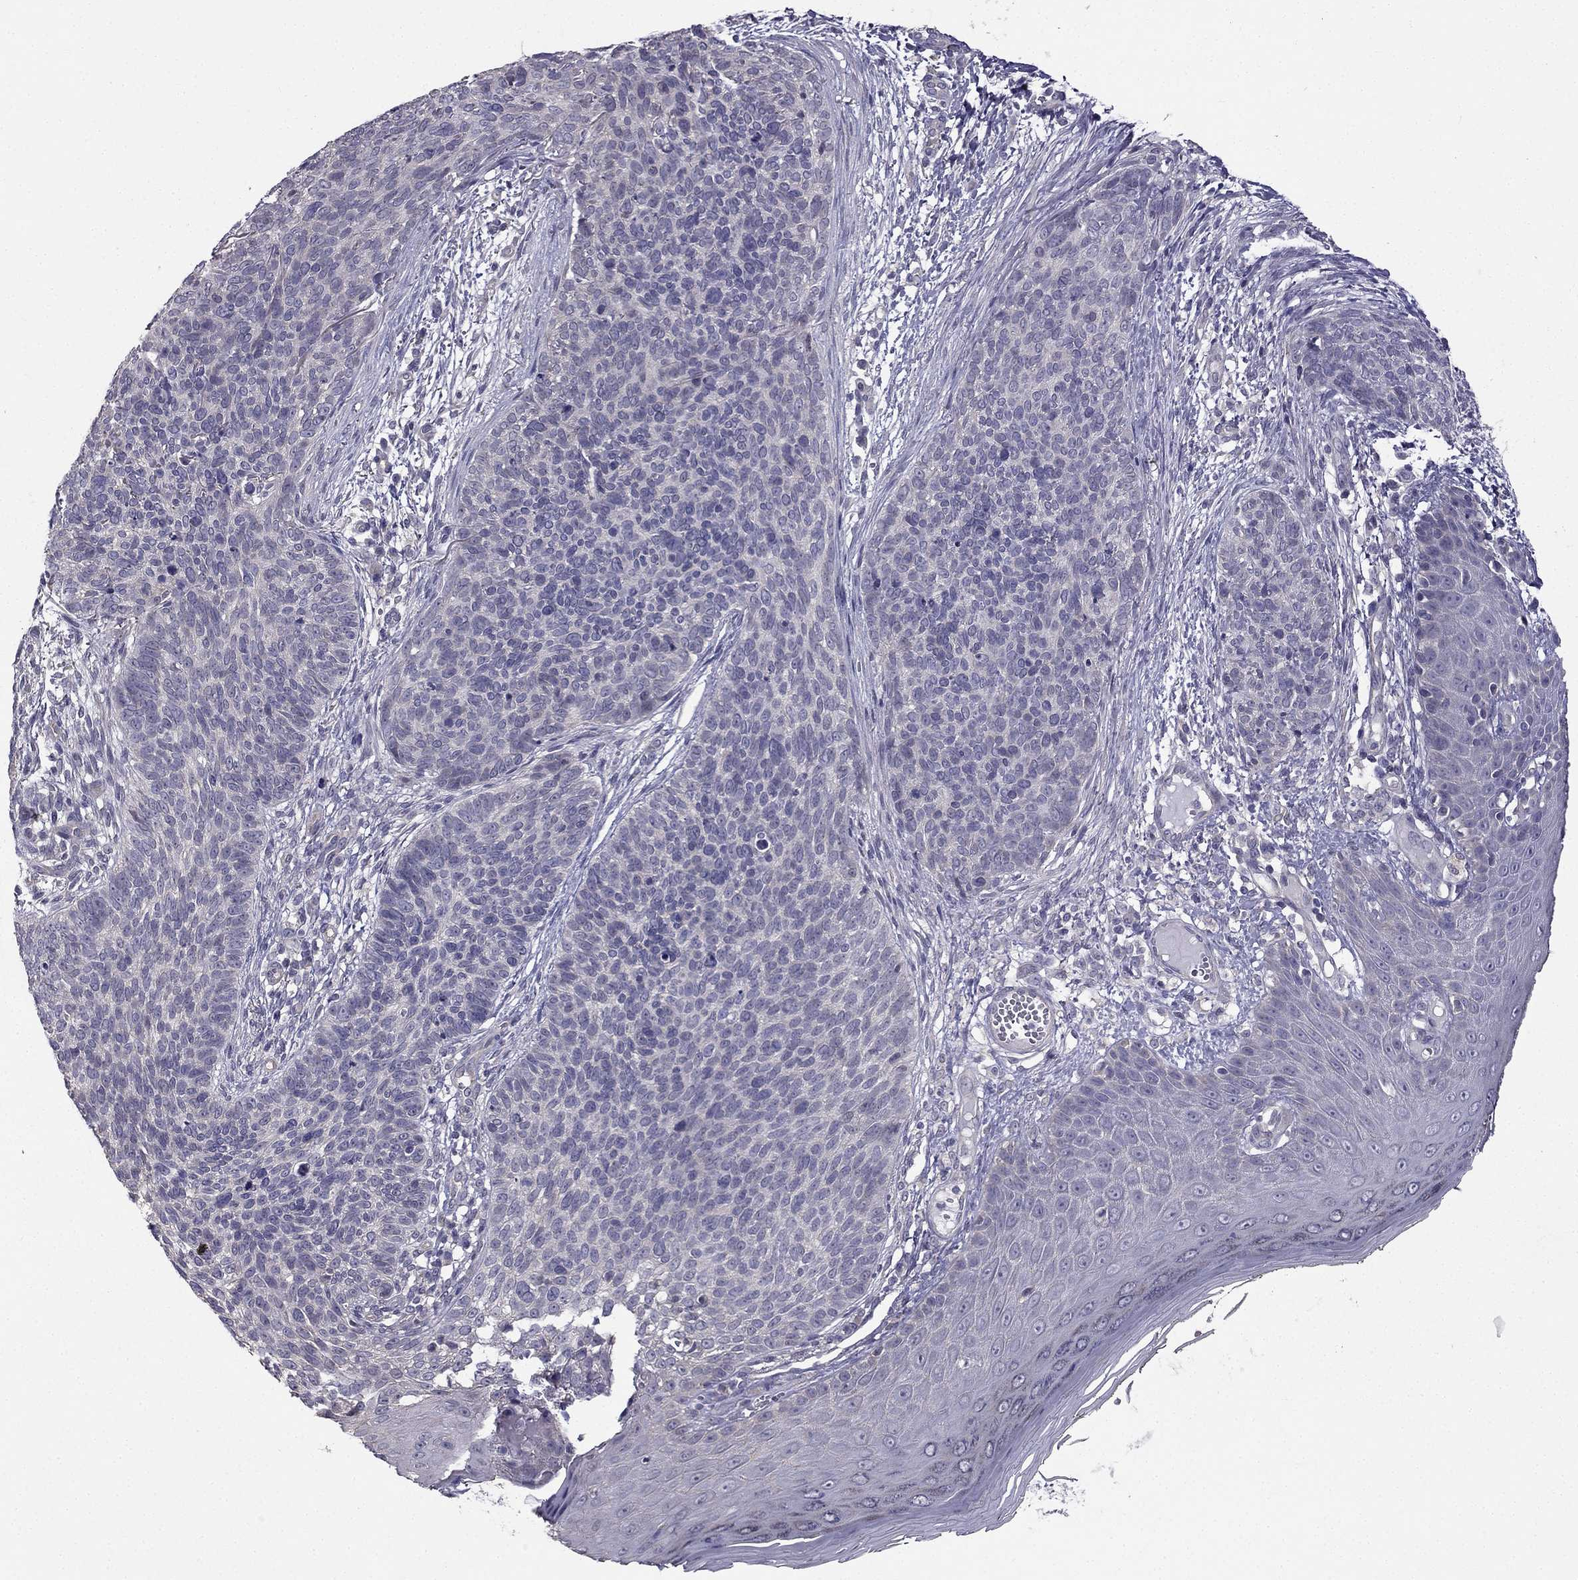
{"staining": {"intensity": "negative", "quantity": "none", "location": "none"}, "tissue": "skin cancer", "cell_type": "Tumor cells", "image_type": "cancer", "snomed": [{"axis": "morphology", "description": "Basal cell carcinoma"}, {"axis": "topography", "description": "Skin"}], "caption": "Immunohistochemistry (IHC) of skin cancer exhibits no staining in tumor cells.", "gene": "HSFX1", "patient": {"sex": "male", "age": 64}}